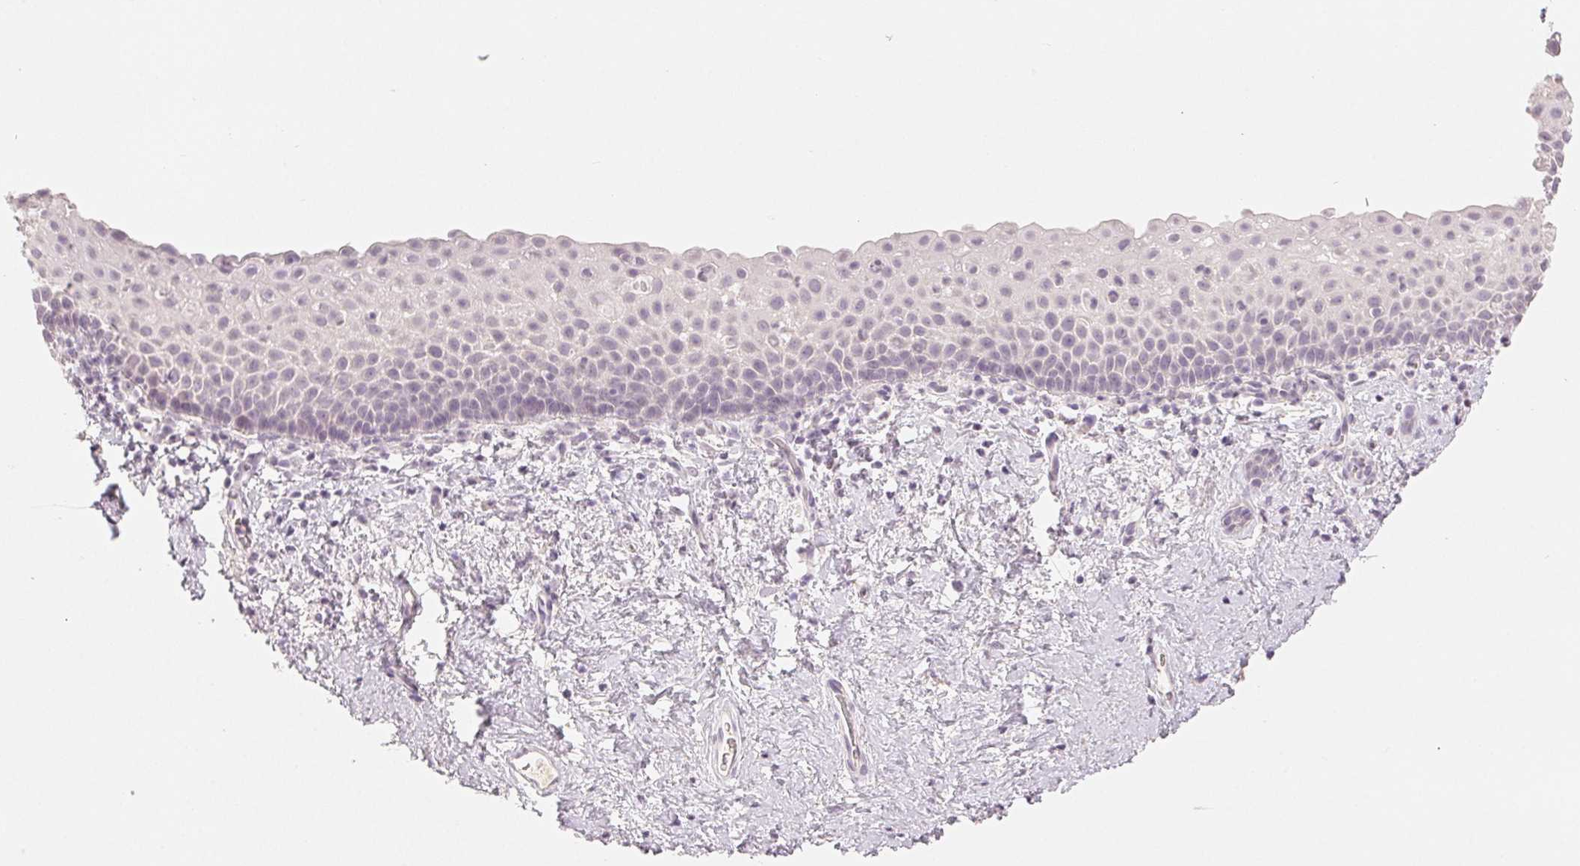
{"staining": {"intensity": "negative", "quantity": "none", "location": "none"}, "tissue": "vagina", "cell_type": "Squamous epithelial cells", "image_type": "normal", "snomed": [{"axis": "morphology", "description": "Normal tissue, NOS"}, {"axis": "topography", "description": "Vagina"}], "caption": "Photomicrograph shows no significant protein staining in squamous epithelial cells of unremarkable vagina. (Stains: DAB immunohistochemistry with hematoxylin counter stain, Microscopy: brightfield microscopy at high magnification).", "gene": "MAP1LC3A", "patient": {"sex": "female", "age": 61}}